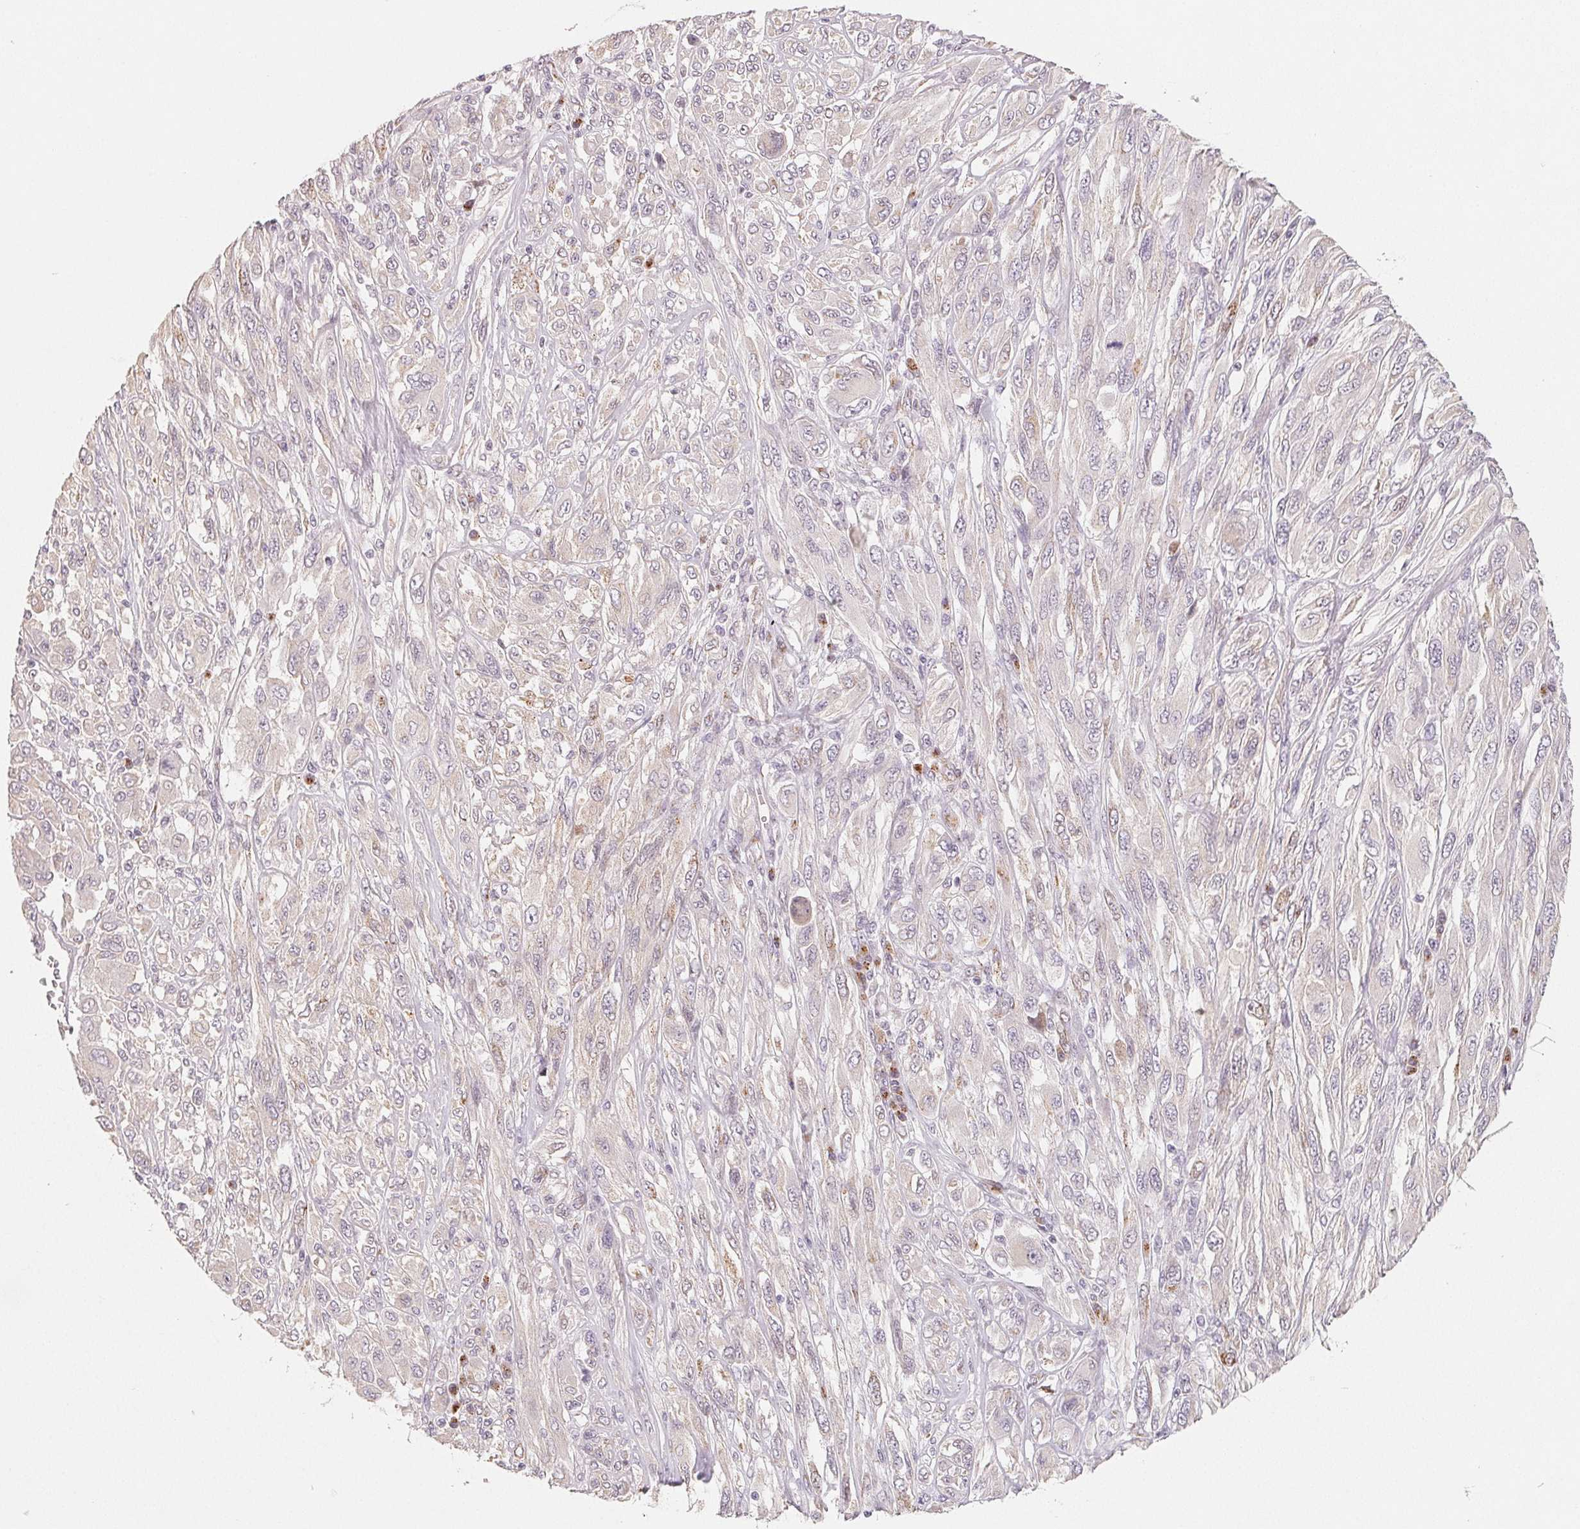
{"staining": {"intensity": "negative", "quantity": "none", "location": "none"}, "tissue": "melanoma", "cell_type": "Tumor cells", "image_type": "cancer", "snomed": [{"axis": "morphology", "description": "Malignant melanoma, NOS"}, {"axis": "topography", "description": "Skin"}], "caption": "Tumor cells are negative for protein expression in human malignant melanoma.", "gene": "TMSB15B", "patient": {"sex": "female", "age": 91}}